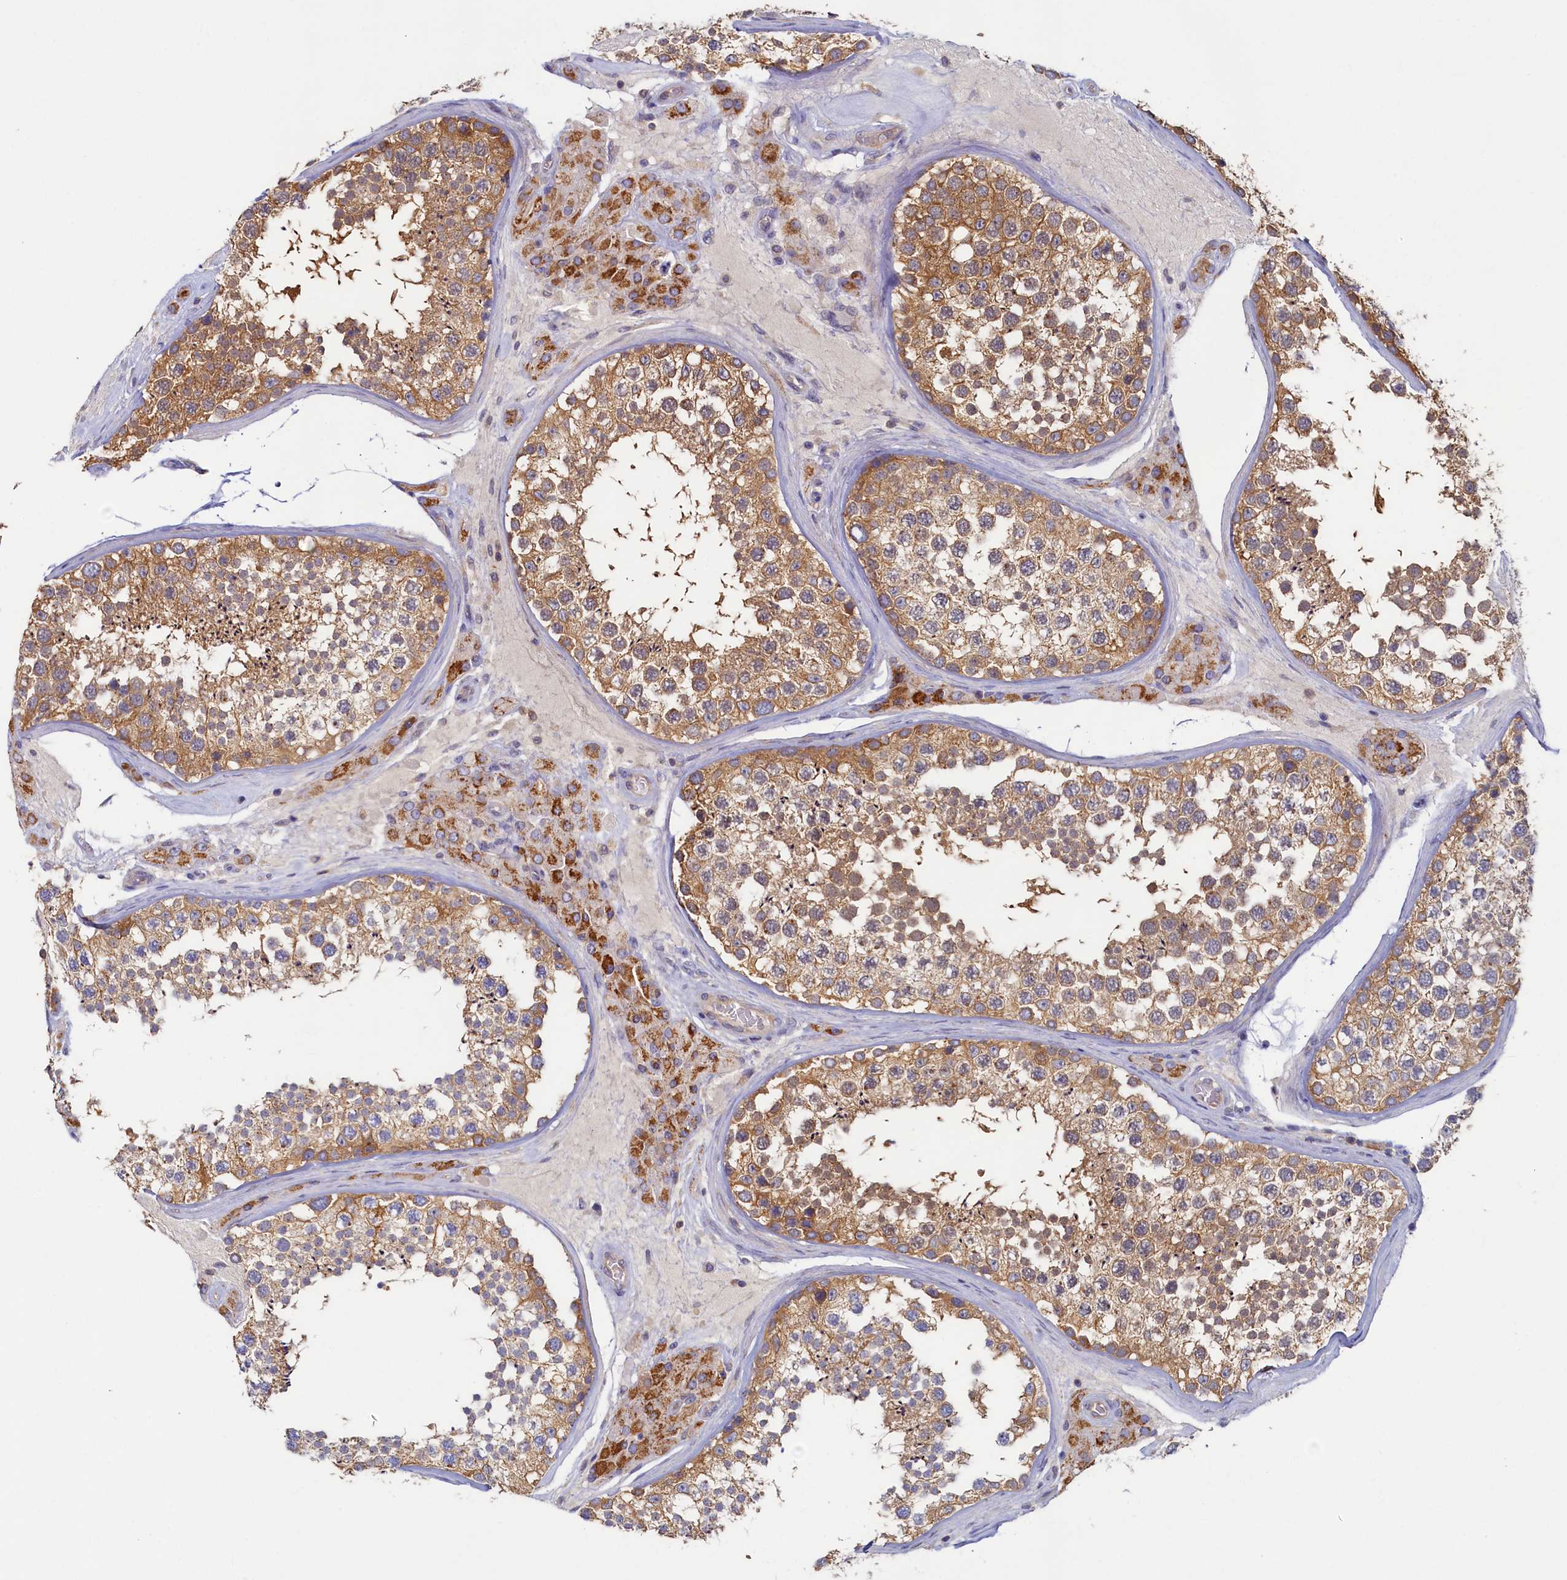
{"staining": {"intensity": "moderate", "quantity": ">75%", "location": "cytoplasmic/membranous"}, "tissue": "testis", "cell_type": "Cells in seminiferous ducts", "image_type": "normal", "snomed": [{"axis": "morphology", "description": "Normal tissue, NOS"}, {"axis": "topography", "description": "Testis"}], "caption": "IHC photomicrograph of benign testis: testis stained using immunohistochemistry (IHC) shows medium levels of moderate protein expression localized specifically in the cytoplasmic/membranous of cells in seminiferous ducts, appearing as a cytoplasmic/membranous brown color.", "gene": "TIMM8B", "patient": {"sex": "male", "age": 46}}